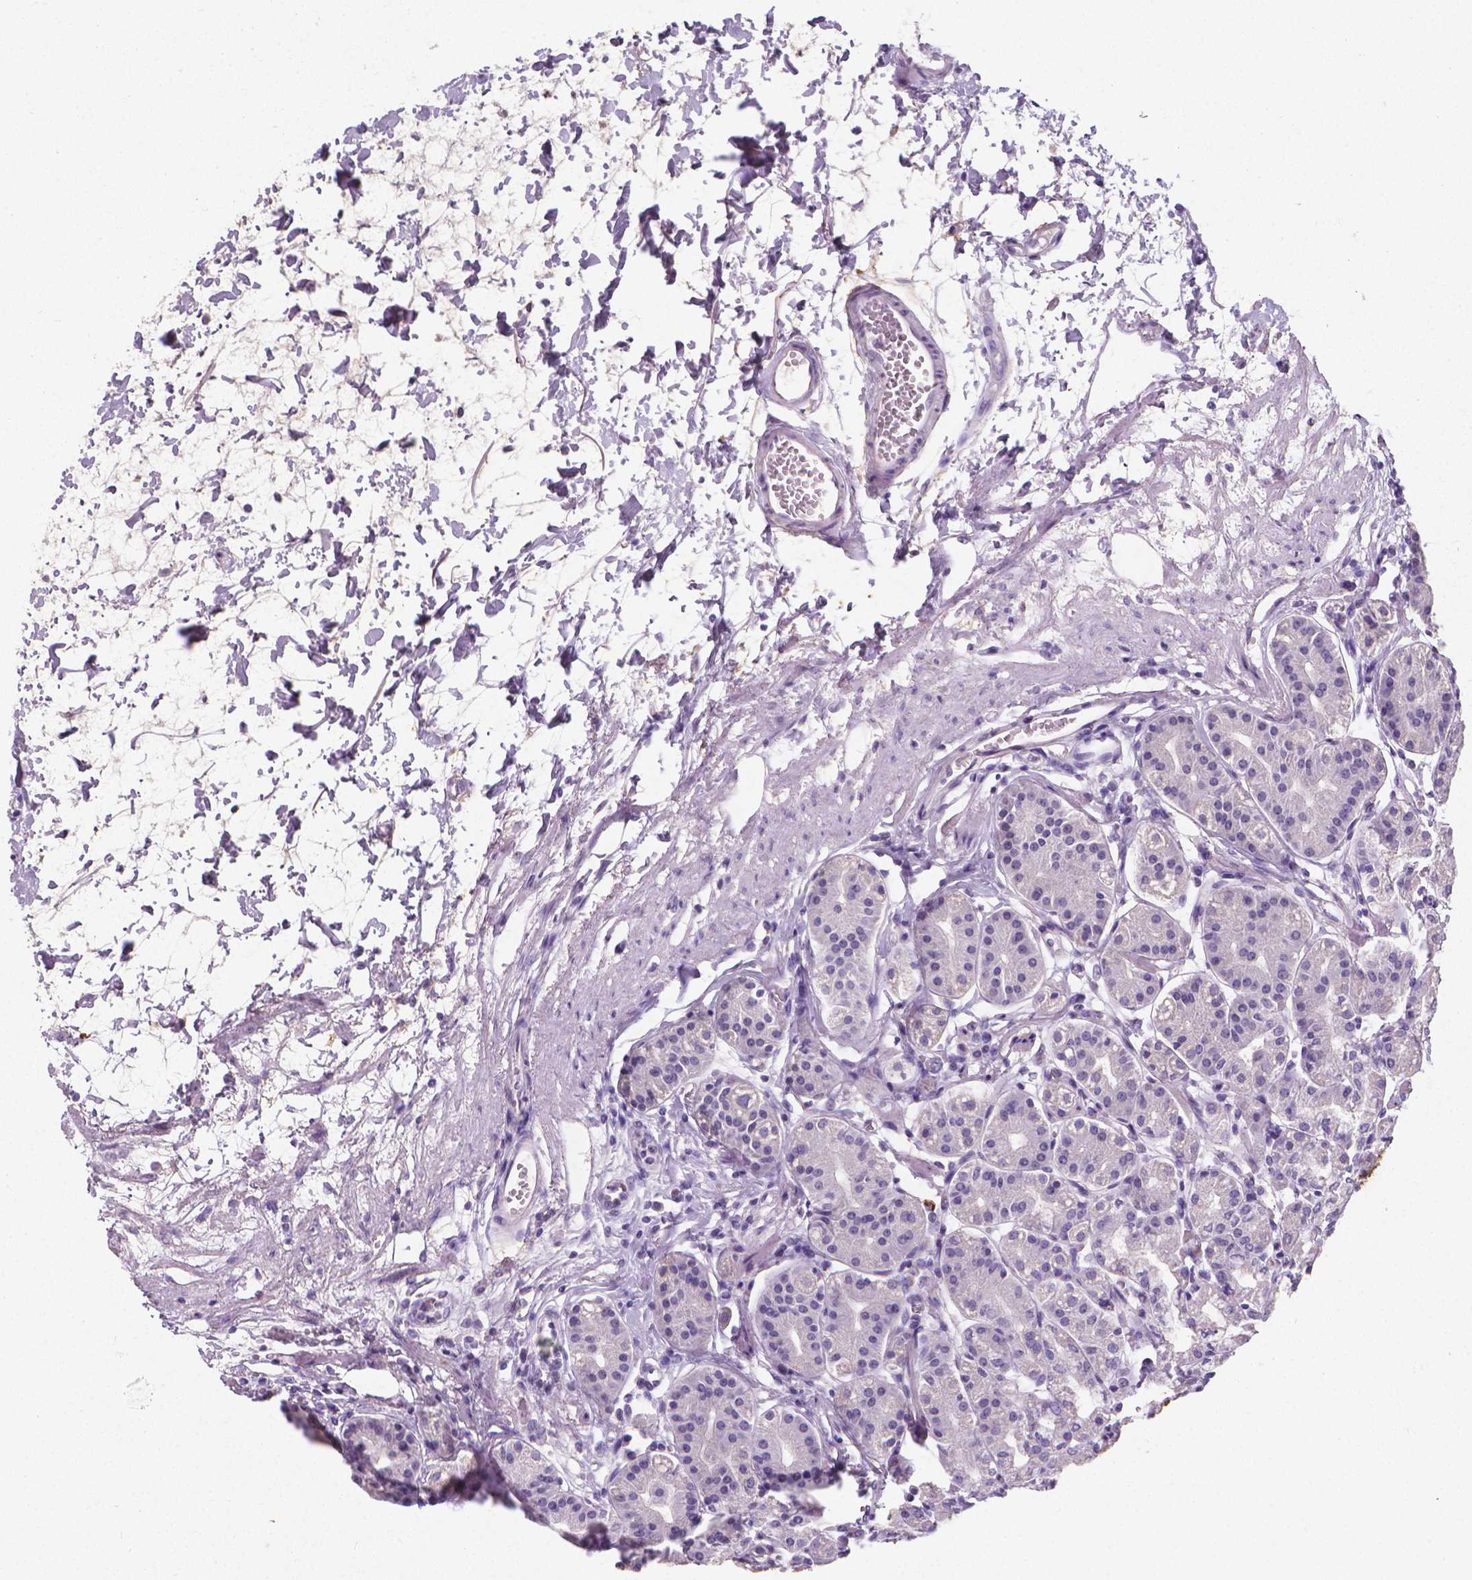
{"staining": {"intensity": "negative", "quantity": "none", "location": "none"}, "tissue": "stomach", "cell_type": "Glandular cells", "image_type": "normal", "snomed": [{"axis": "morphology", "description": "Normal tissue, NOS"}, {"axis": "topography", "description": "Skeletal muscle"}, {"axis": "topography", "description": "Stomach"}], "caption": "Immunohistochemical staining of normal stomach displays no significant expression in glandular cells. (DAB (3,3'-diaminobenzidine) immunohistochemistry, high magnification).", "gene": "XPNPEP2", "patient": {"sex": "female", "age": 57}}